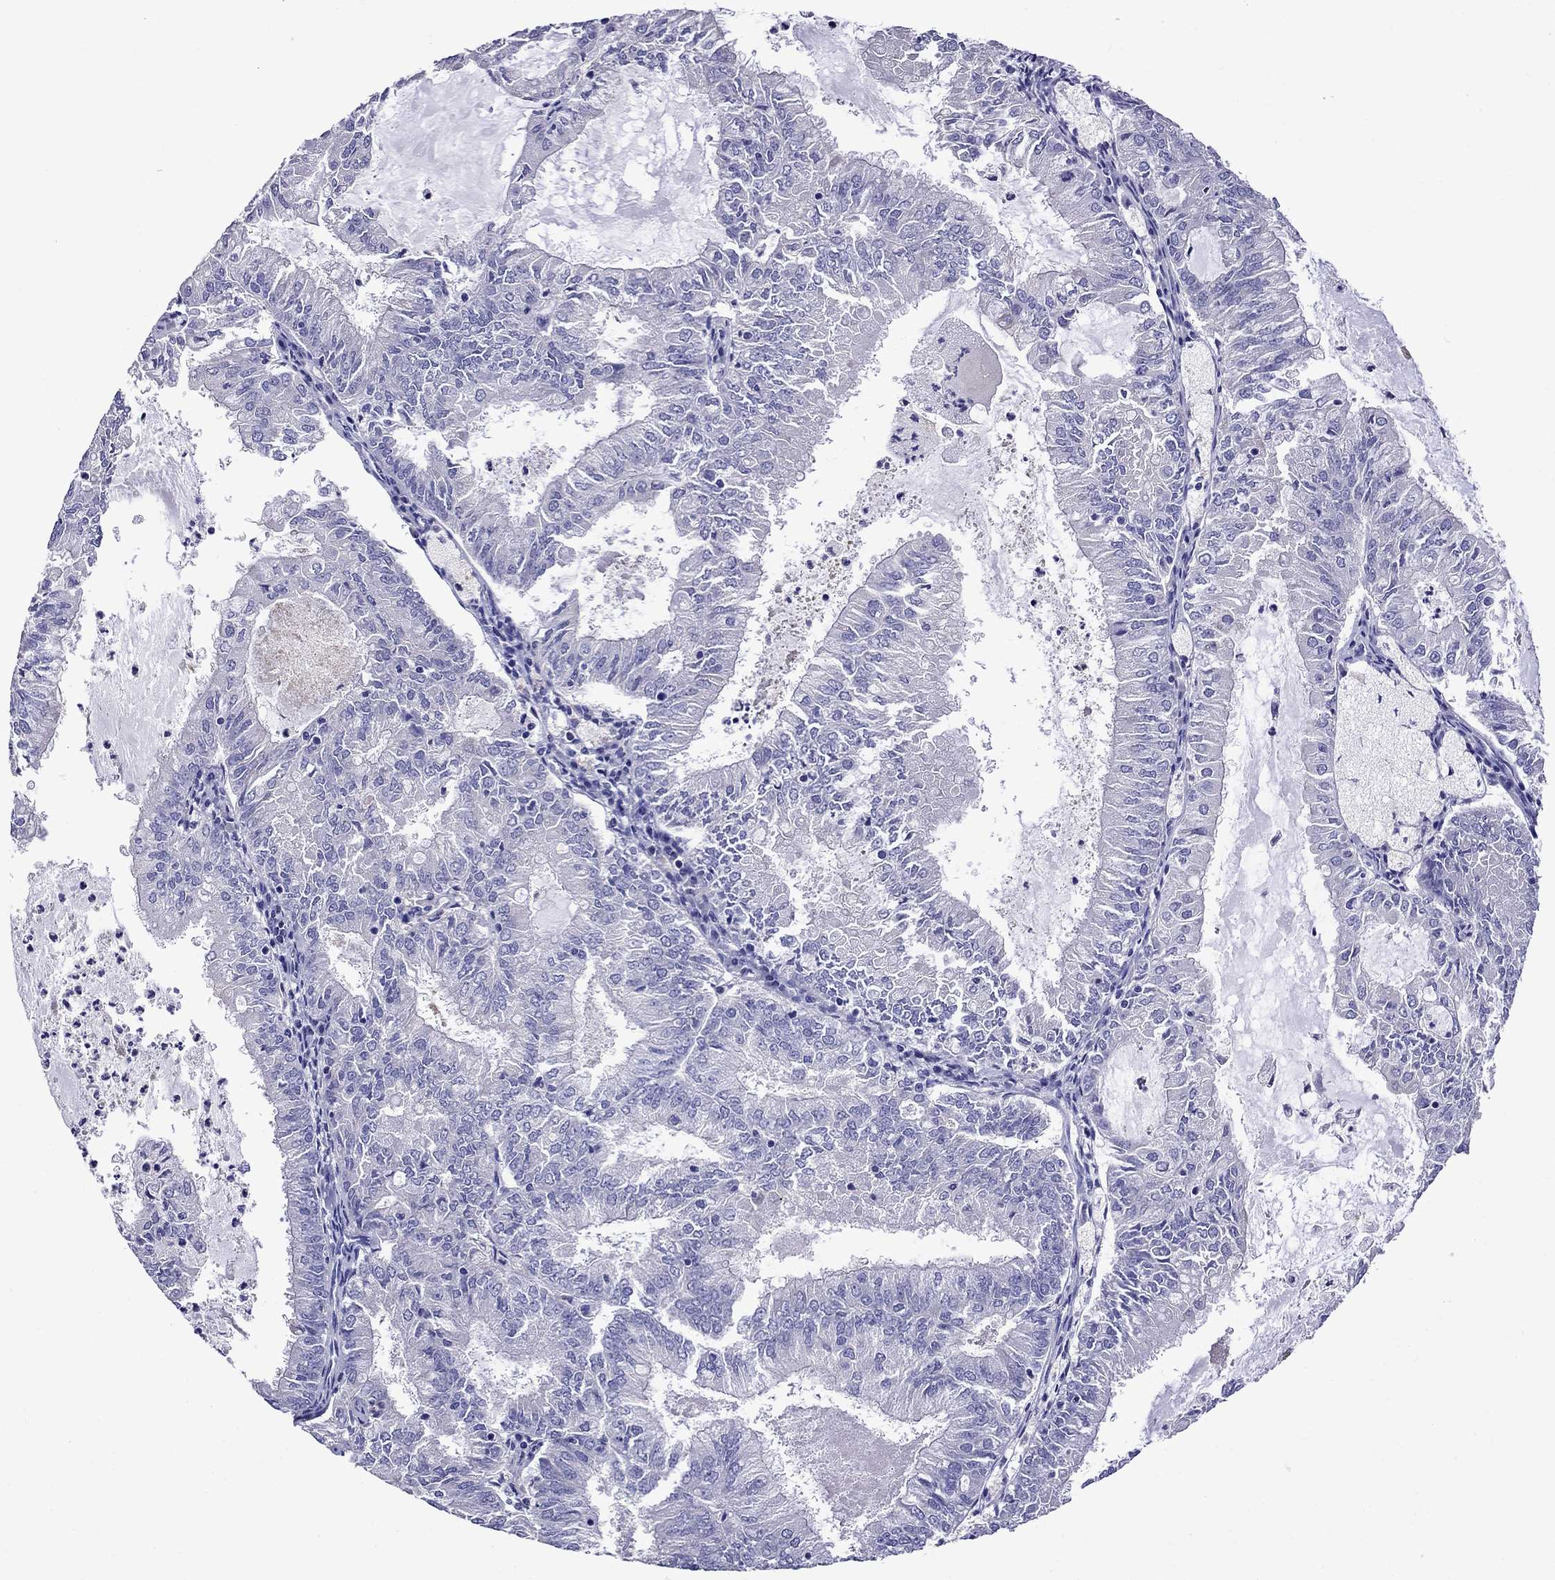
{"staining": {"intensity": "negative", "quantity": "none", "location": "none"}, "tissue": "endometrial cancer", "cell_type": "Tumor cells", "image_type": "cancer", "snomed": [{"axis": "morphology", "description": "Adenocarcinoma, NOS"}, {"axis": "topography", "description": "Endometrium"}], "caption": "Image shows no protein positivity in tumor cells of endometrial cancer (adenocarcinoma) tissue.", "gene": "SCG2", "patient": {"sex": "female", "age": 57}}